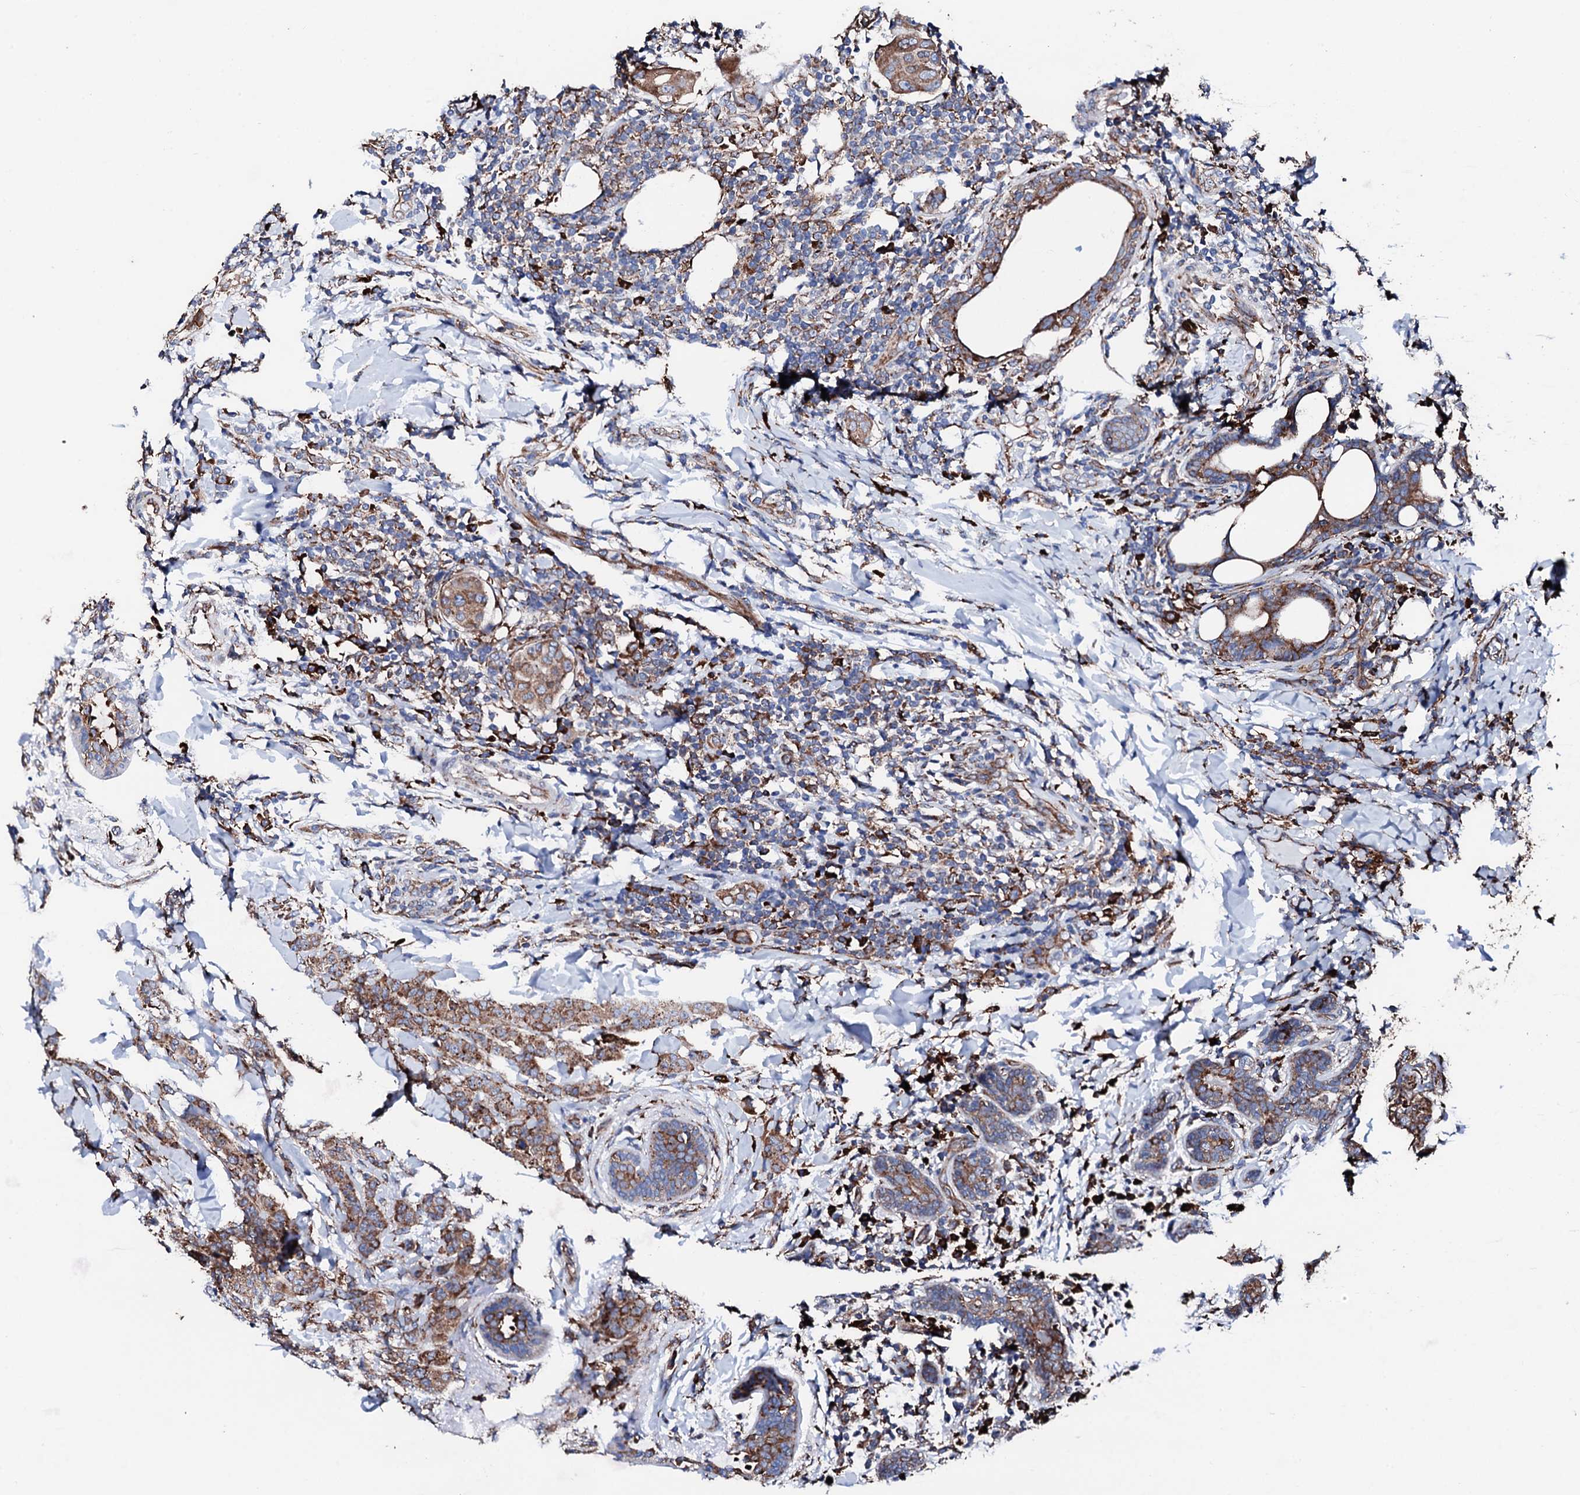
{"staining": {"intensity": "moderate", "quantity": ">75%", "location": "cytoplasmic/membranous"}, "tissue": "breast cancer", "cell_type": "Tumor cells", "image_type": "cancer", "snomed": [{"axis": "morphology", "description": "Duct carcinoma"}, {"axis": "topography", "description": "Breast"}], "caption": "Breast cancer stained for a protein demonstrates moderate cytoplasmic/membranous positivity in tumor cells. (DAB (3,3'-diaminobenzidine) IHC, brown staining for protein, blue staining for nuclei).", "gene": "AMDHD1", "patient": {"sex": "female", "age": 40}}